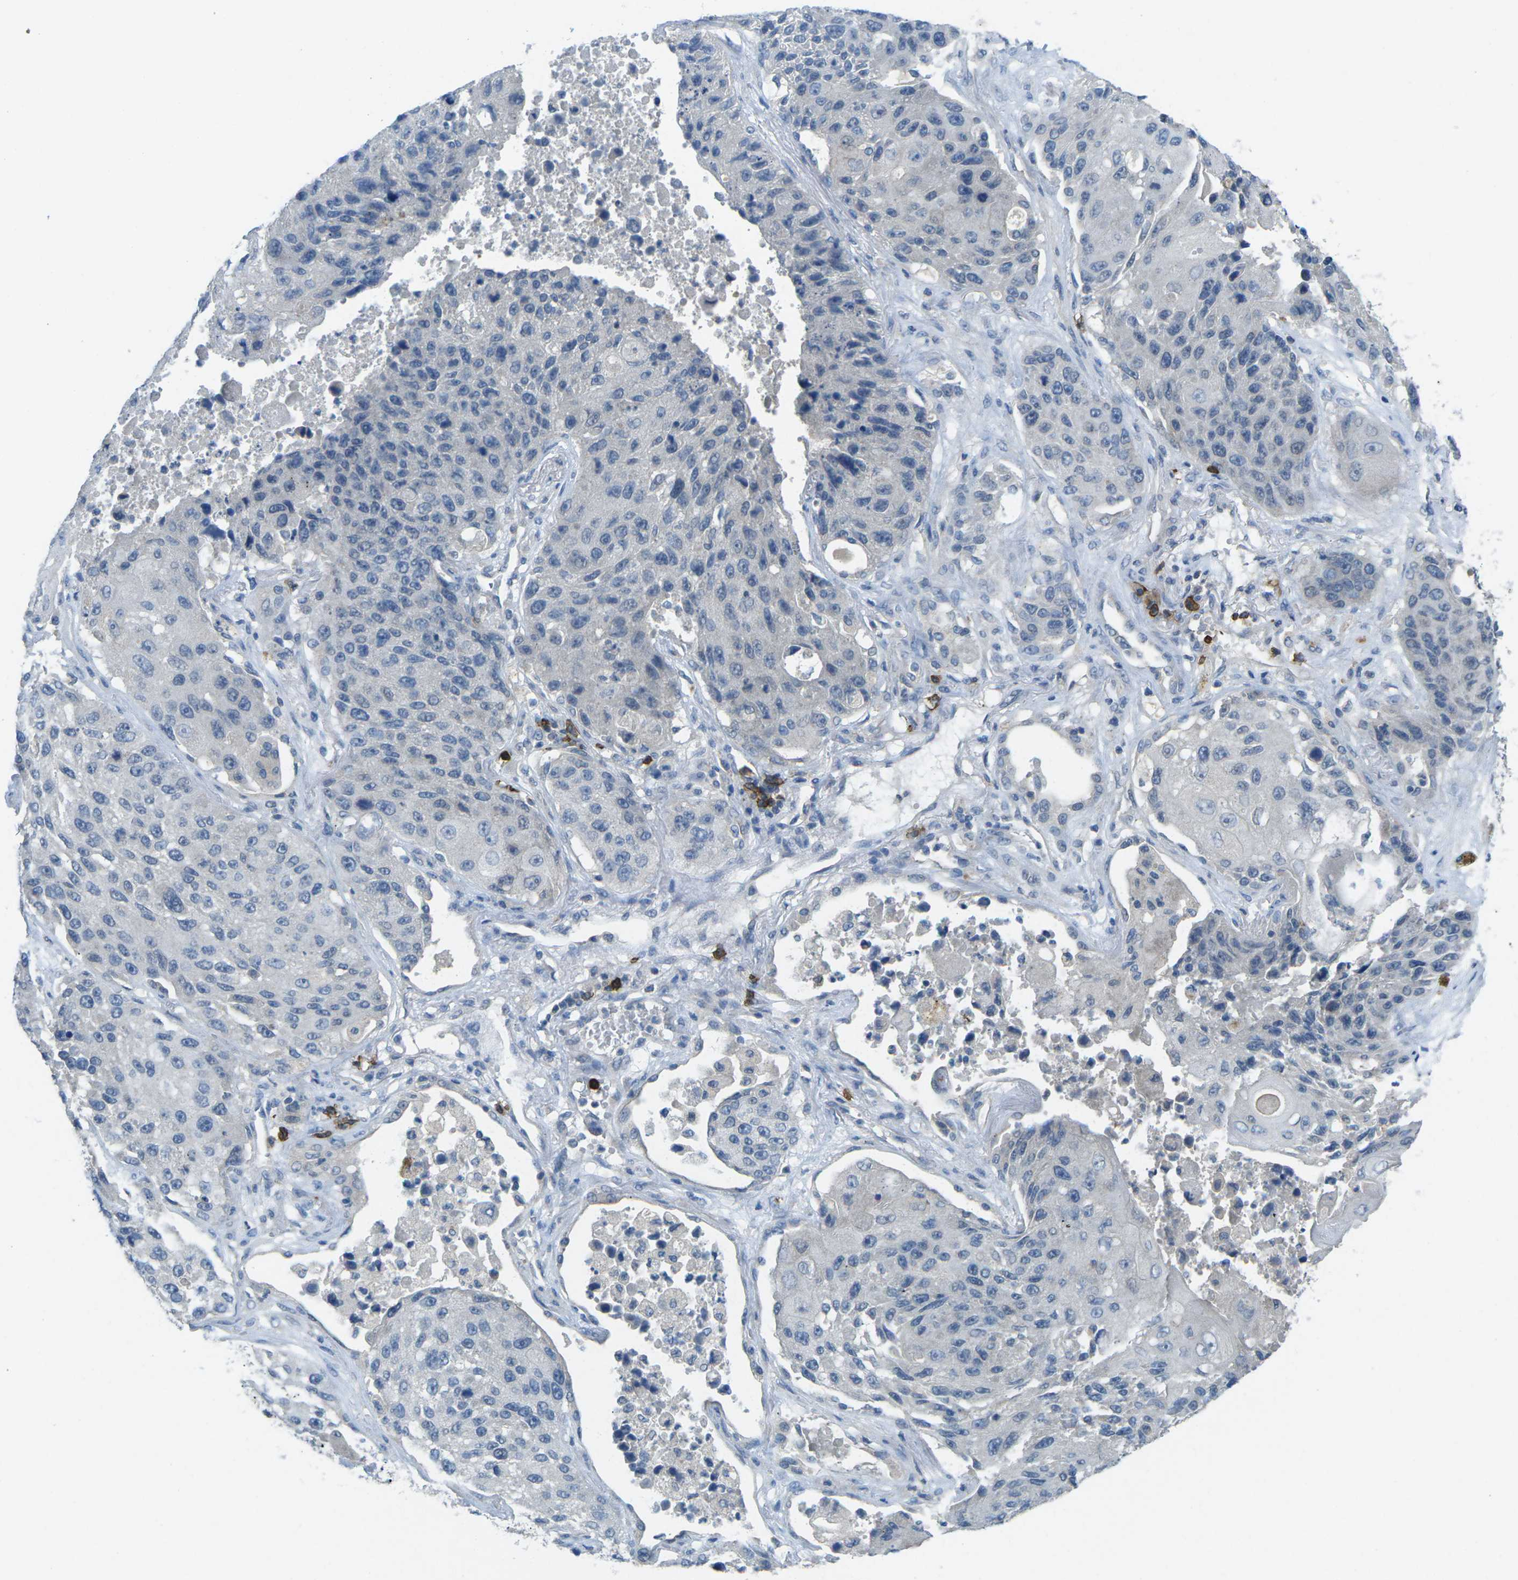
{"staining": {"intensity": "negative", "quantity": "none", "location": "none"}, "tissue": "lung cancer", "cell_type": "Tumor cells", "image_type": "cancer", "snomed": [{"axis": "morphology", "description": "Squamous cell carcinoma, NOS"}, {"axis": "topography", "description": "Lung"}], "caption": "Tumor cells show no significant protein expression in lung squamous cell carcinoma.", "gene": "CD19", "patient": {"sex": "male", "age": 61}}